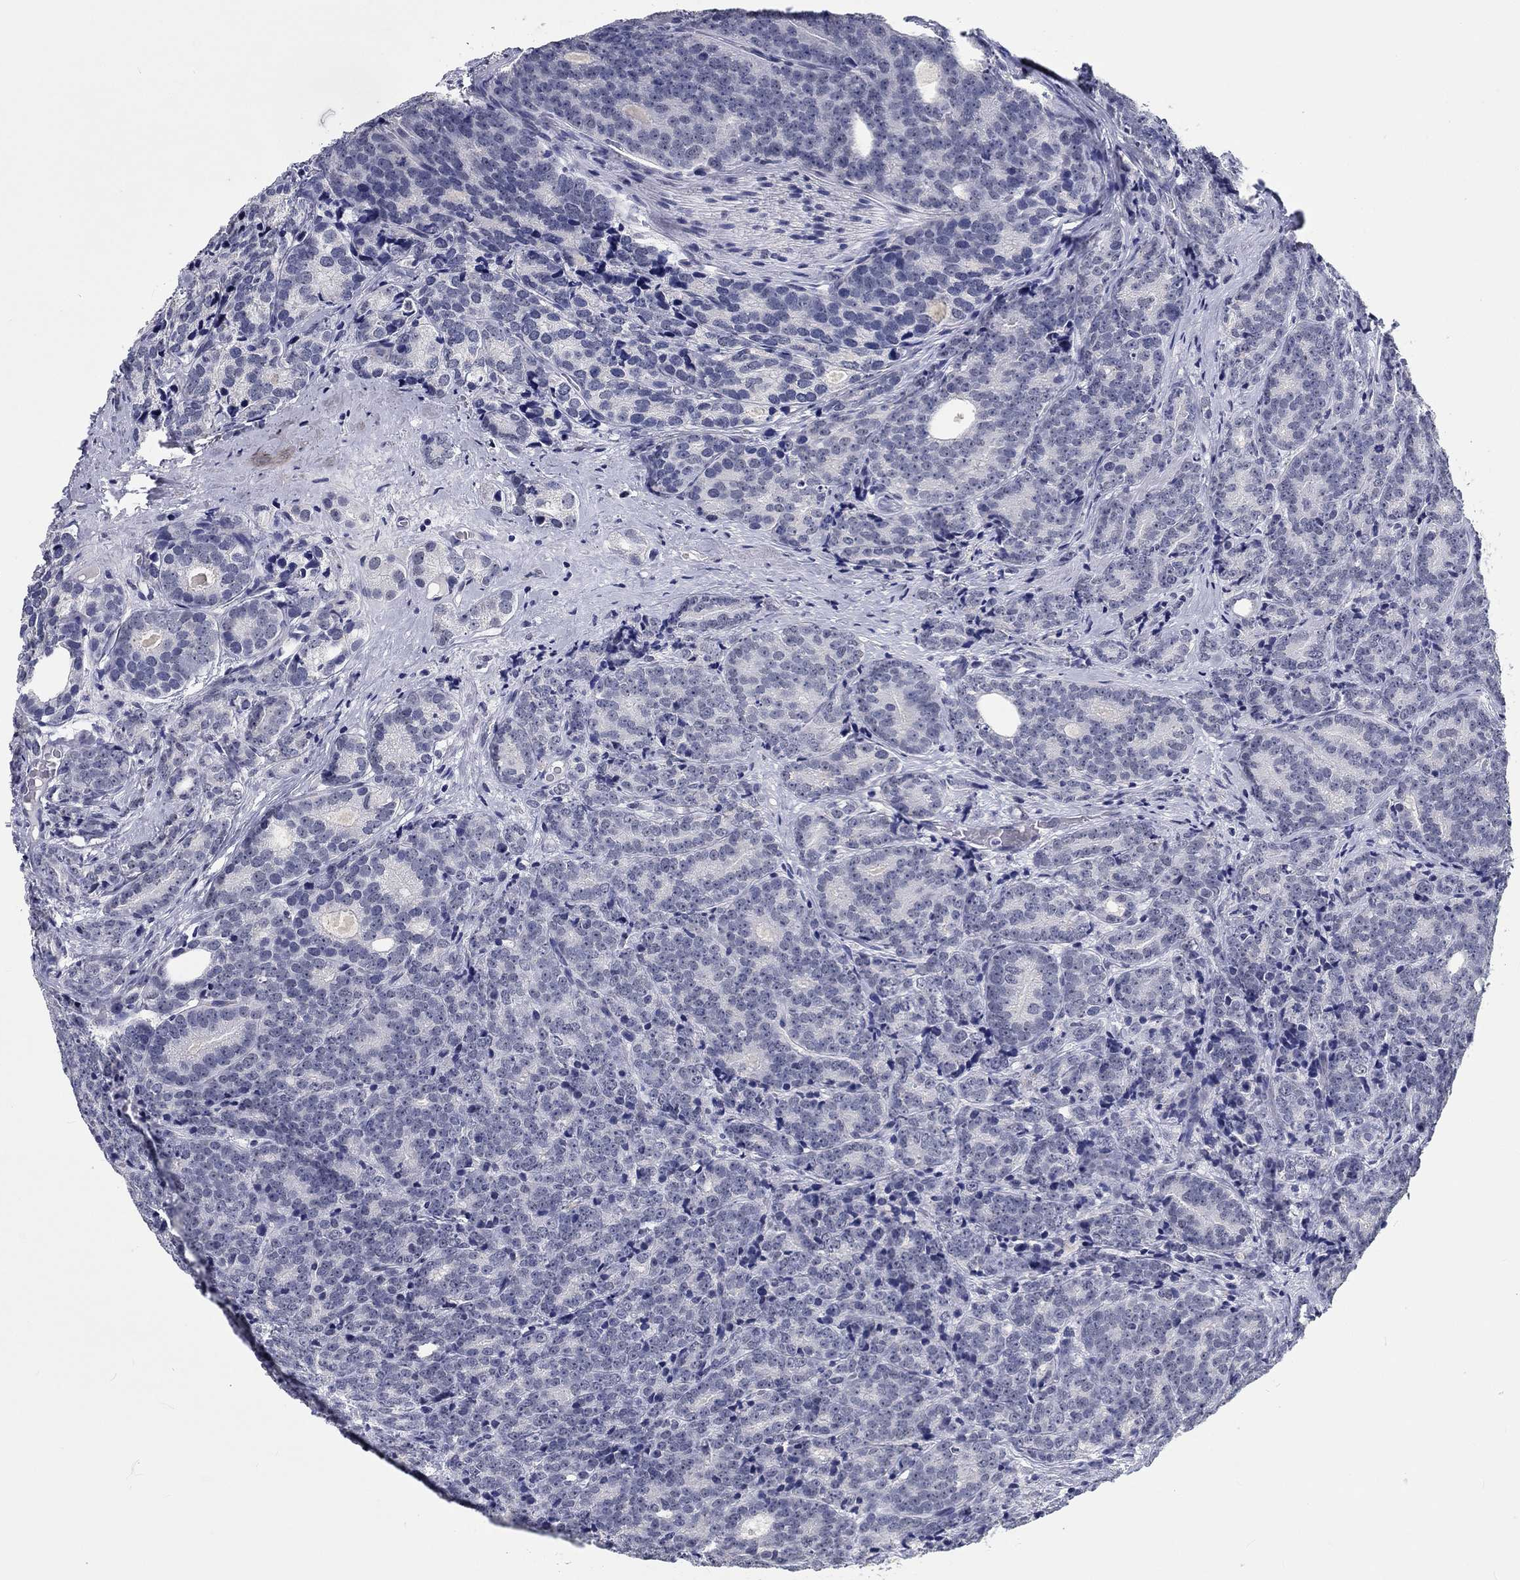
{"staining": {"intensity": "negative", "quantity": "none", "location": "none"}, "tissue": "prostate cancer", "cell_type": "Tumor cells", "image_type": "cancer", "snomed": [{"axis": "morphology", "description": "Adenocarcinoma, NOS"}, {"axis": "topography", "description": "Prostate"}], "caption": "This is a image of IHC staining of prostate adenocarcinoma, which shows no staining in tumor cells. (Brightfield microscopy of DAB (3,3'-diaminobenzidine) IHC at high magnification).", "gene": "GRIN1", "patient": {"sex": "male", "age": 71}}